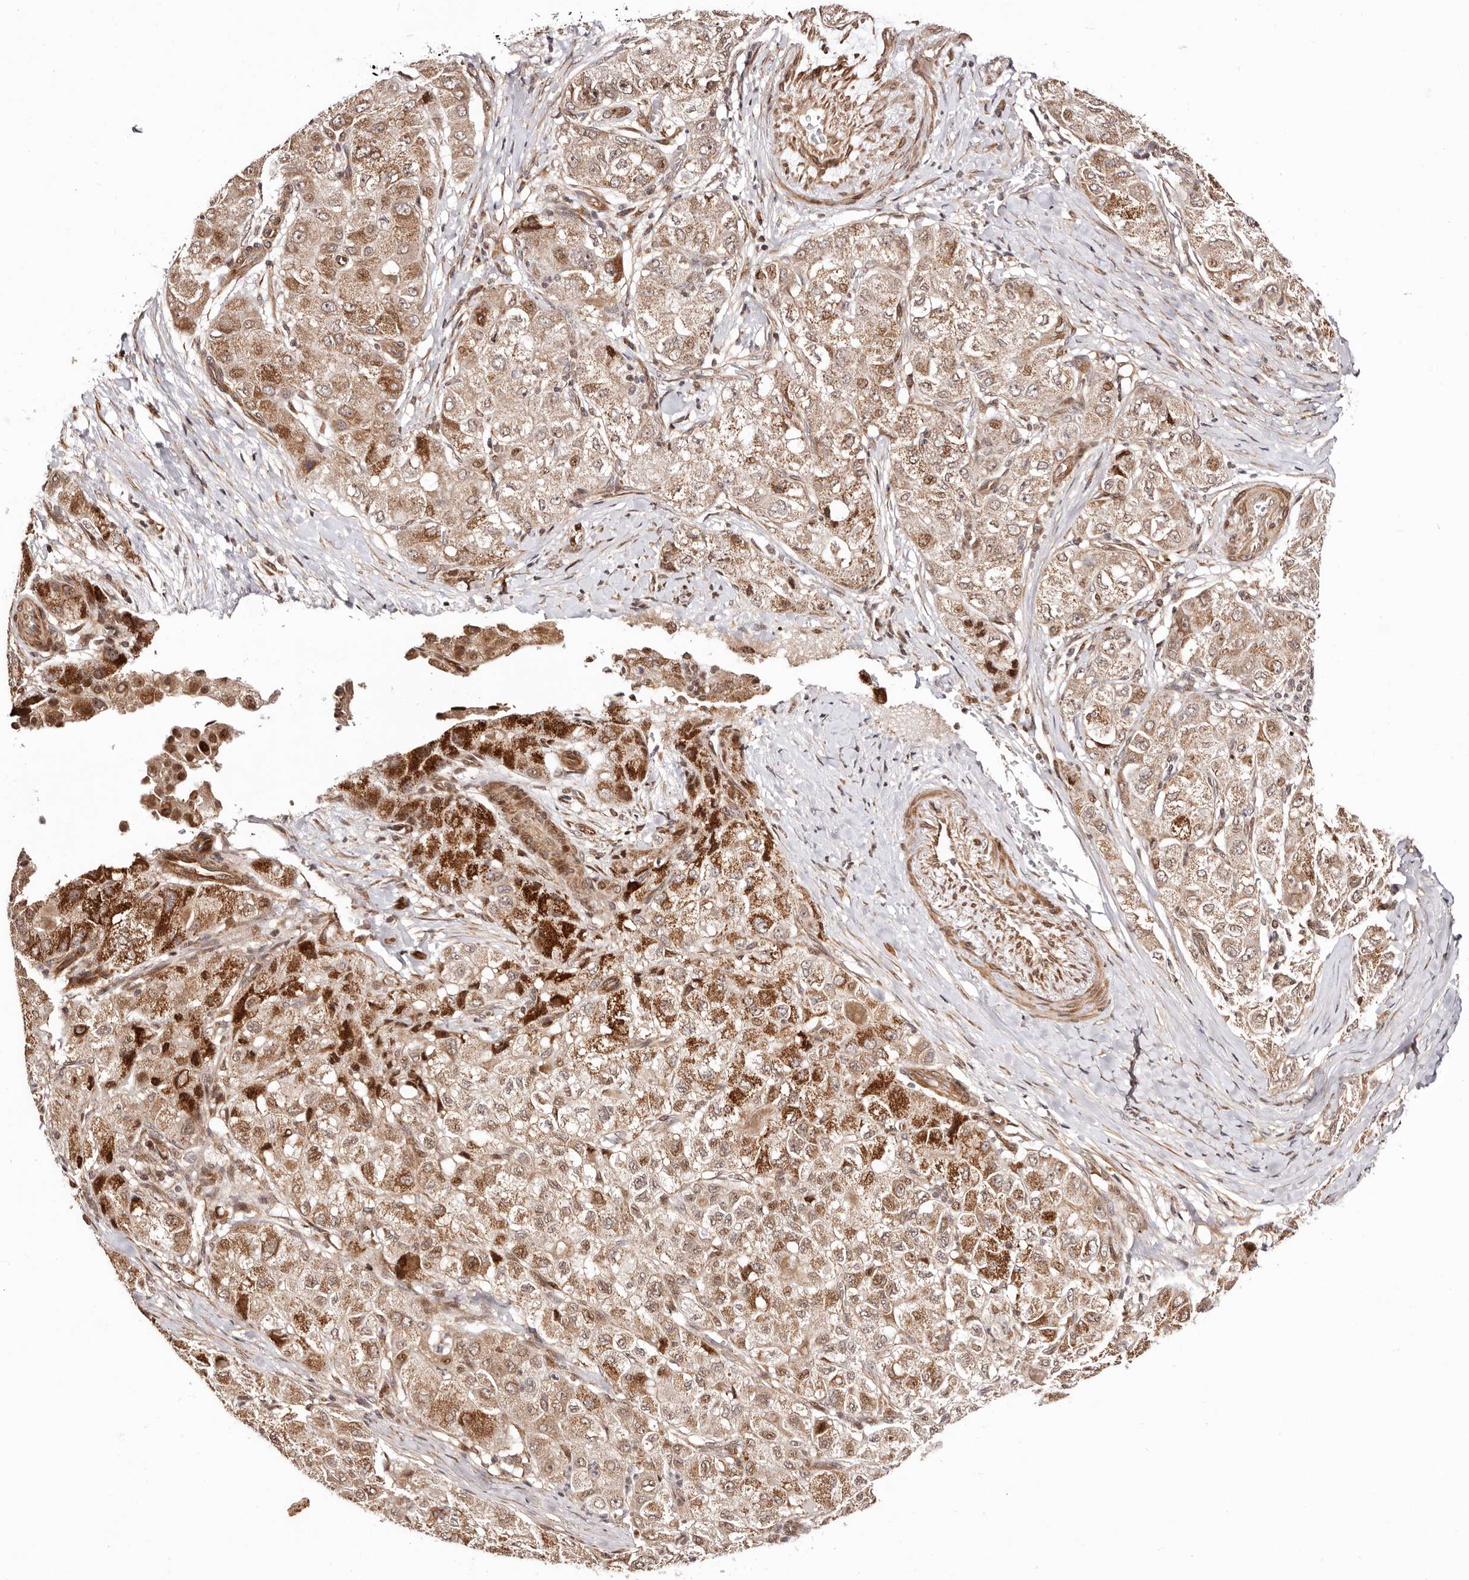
{"staining": {"intensity": "moderate", "quantity": ">75%", "location": "cytoplasmic/membranous"}, "tissue": "liver cancer", "cell_type": "Tumor cells", "image_type": "cancer", "snomed": [{"axis": "morphology", "description": "Carcinoma, Hepatocellular, NOS"}, {"axis": "topography", "description": "Liver"}], "caption": "Immunohistochemical staining of human liver cancer reveals moderate cytoplasmic/membranous protein positivity in about >75% of tumor cells.", "gene": "HIVEP3", "patient": {"sex": "male", "age": 80}}